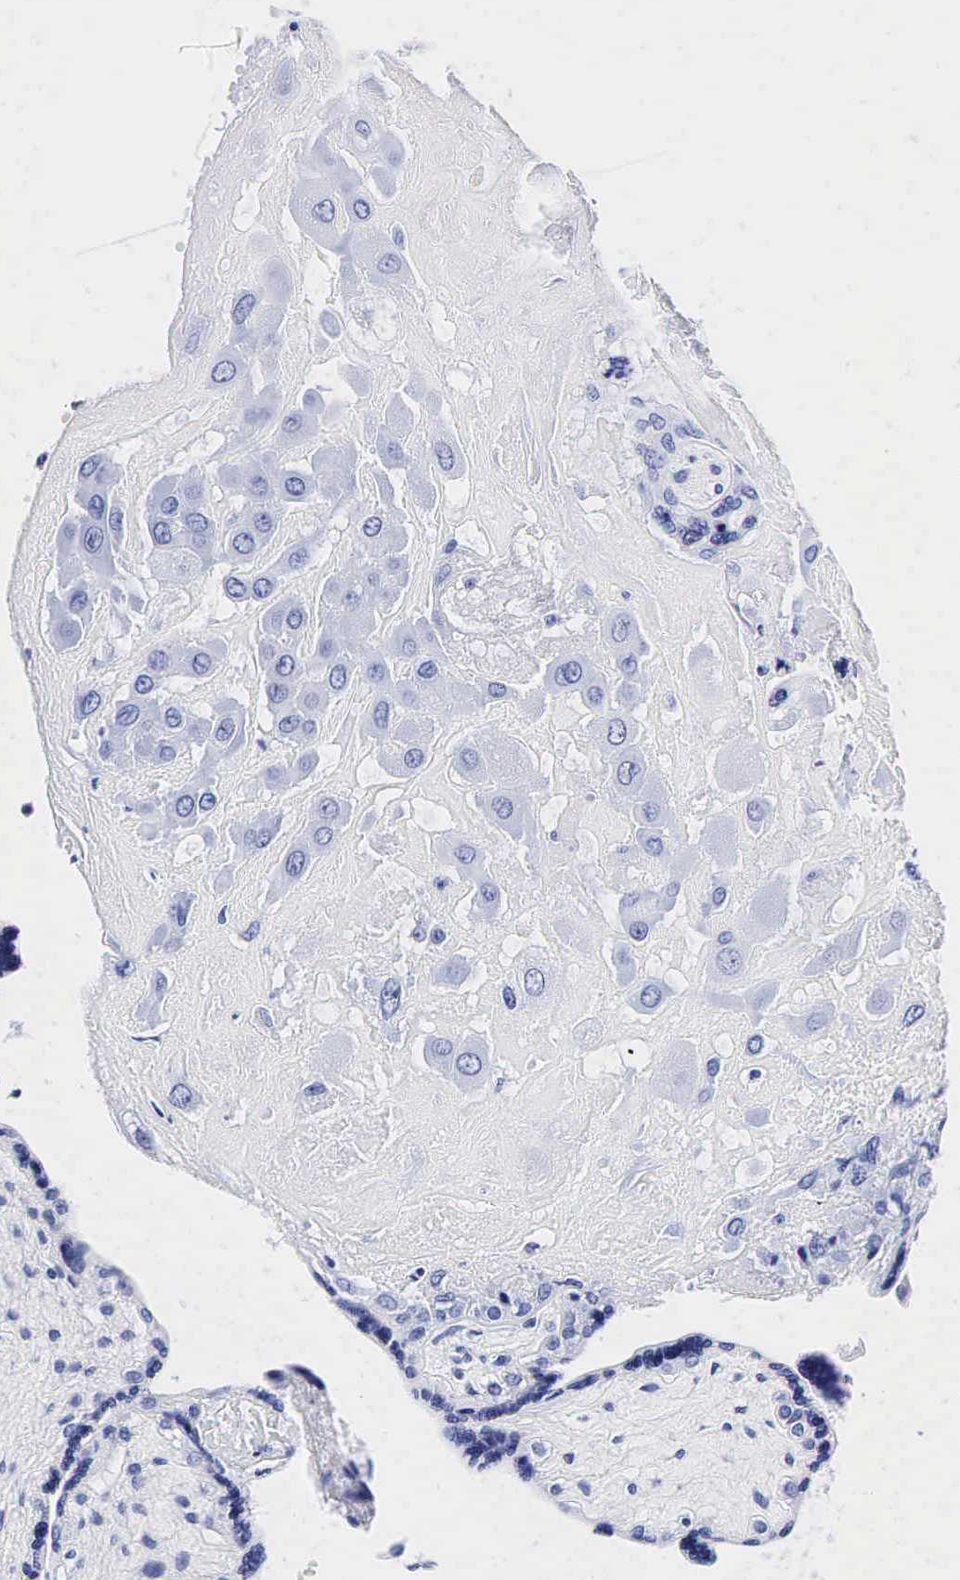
{"staining": {"intensity": "negative", "quantity": "none", "location": "none"}, "tissue": "placenta", "cell_type": "Decidual cells", "image_type": "normal", "snomed": [{"axis": "morphology", "description": "Normal tissue, NOS"}, {"axis": "topography", "description": "Placenta"}], "caption": "An IHC histopathology image of normal placenta is shown. There is no staining in decidual cells of placenta.", "gene": "KLK3", "patient": {"sex": "female", "age": 31}}